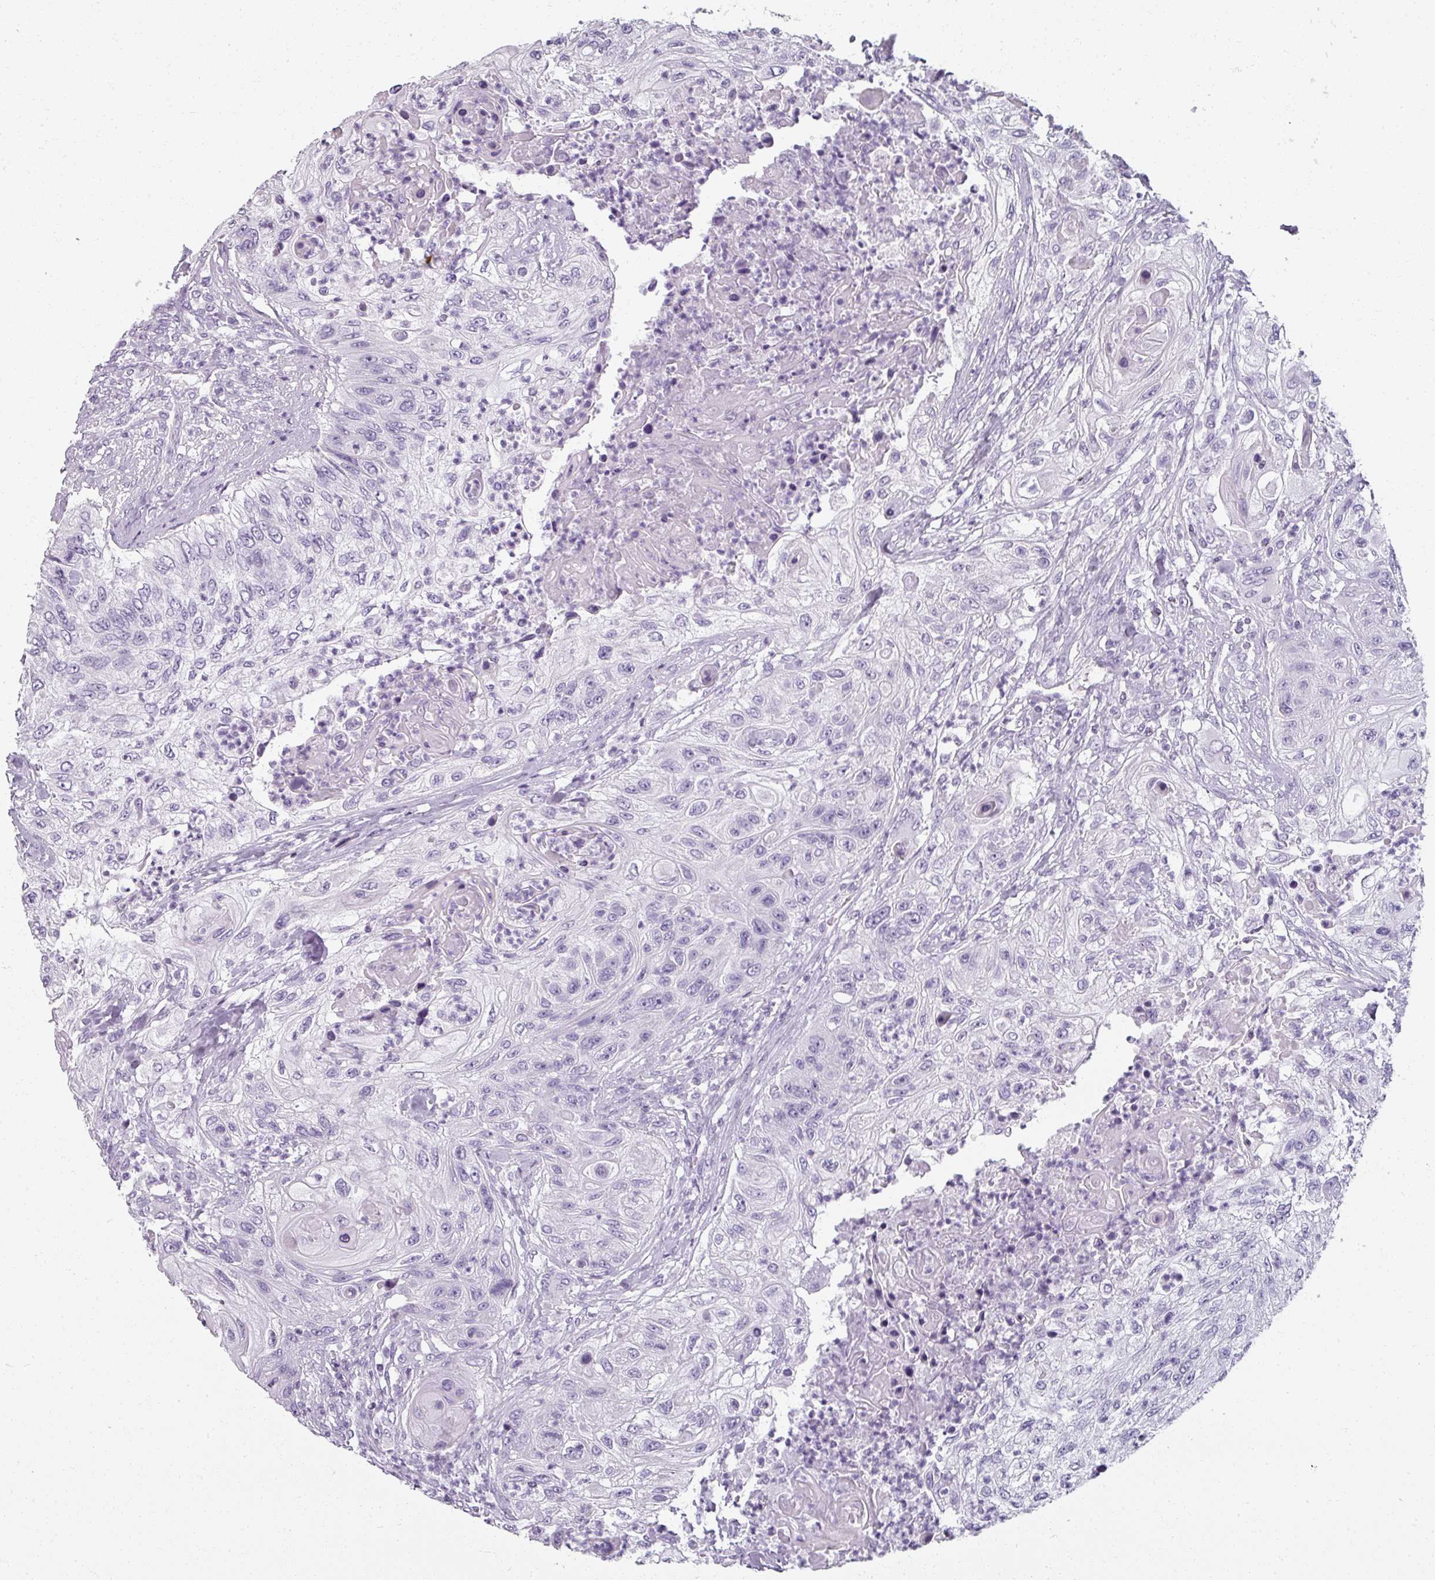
{"staining": {"intensity": "negative", "quantity": "none", "location": "none"}, "tissue": "urothelial cancer", "cell_type": "Tumor cells", "image_type": "cancer", "snomed": [{"axis": "morphology", "description": "Urothelial carcinoma, High grade"}, {"axis": "topography", "description": "Urinary bladder"}], "caption": "Tumor cells show no significant staining in urothelial cancer.", "gene": "REG3G", "patient": {"sex": "female", "age": 60}}